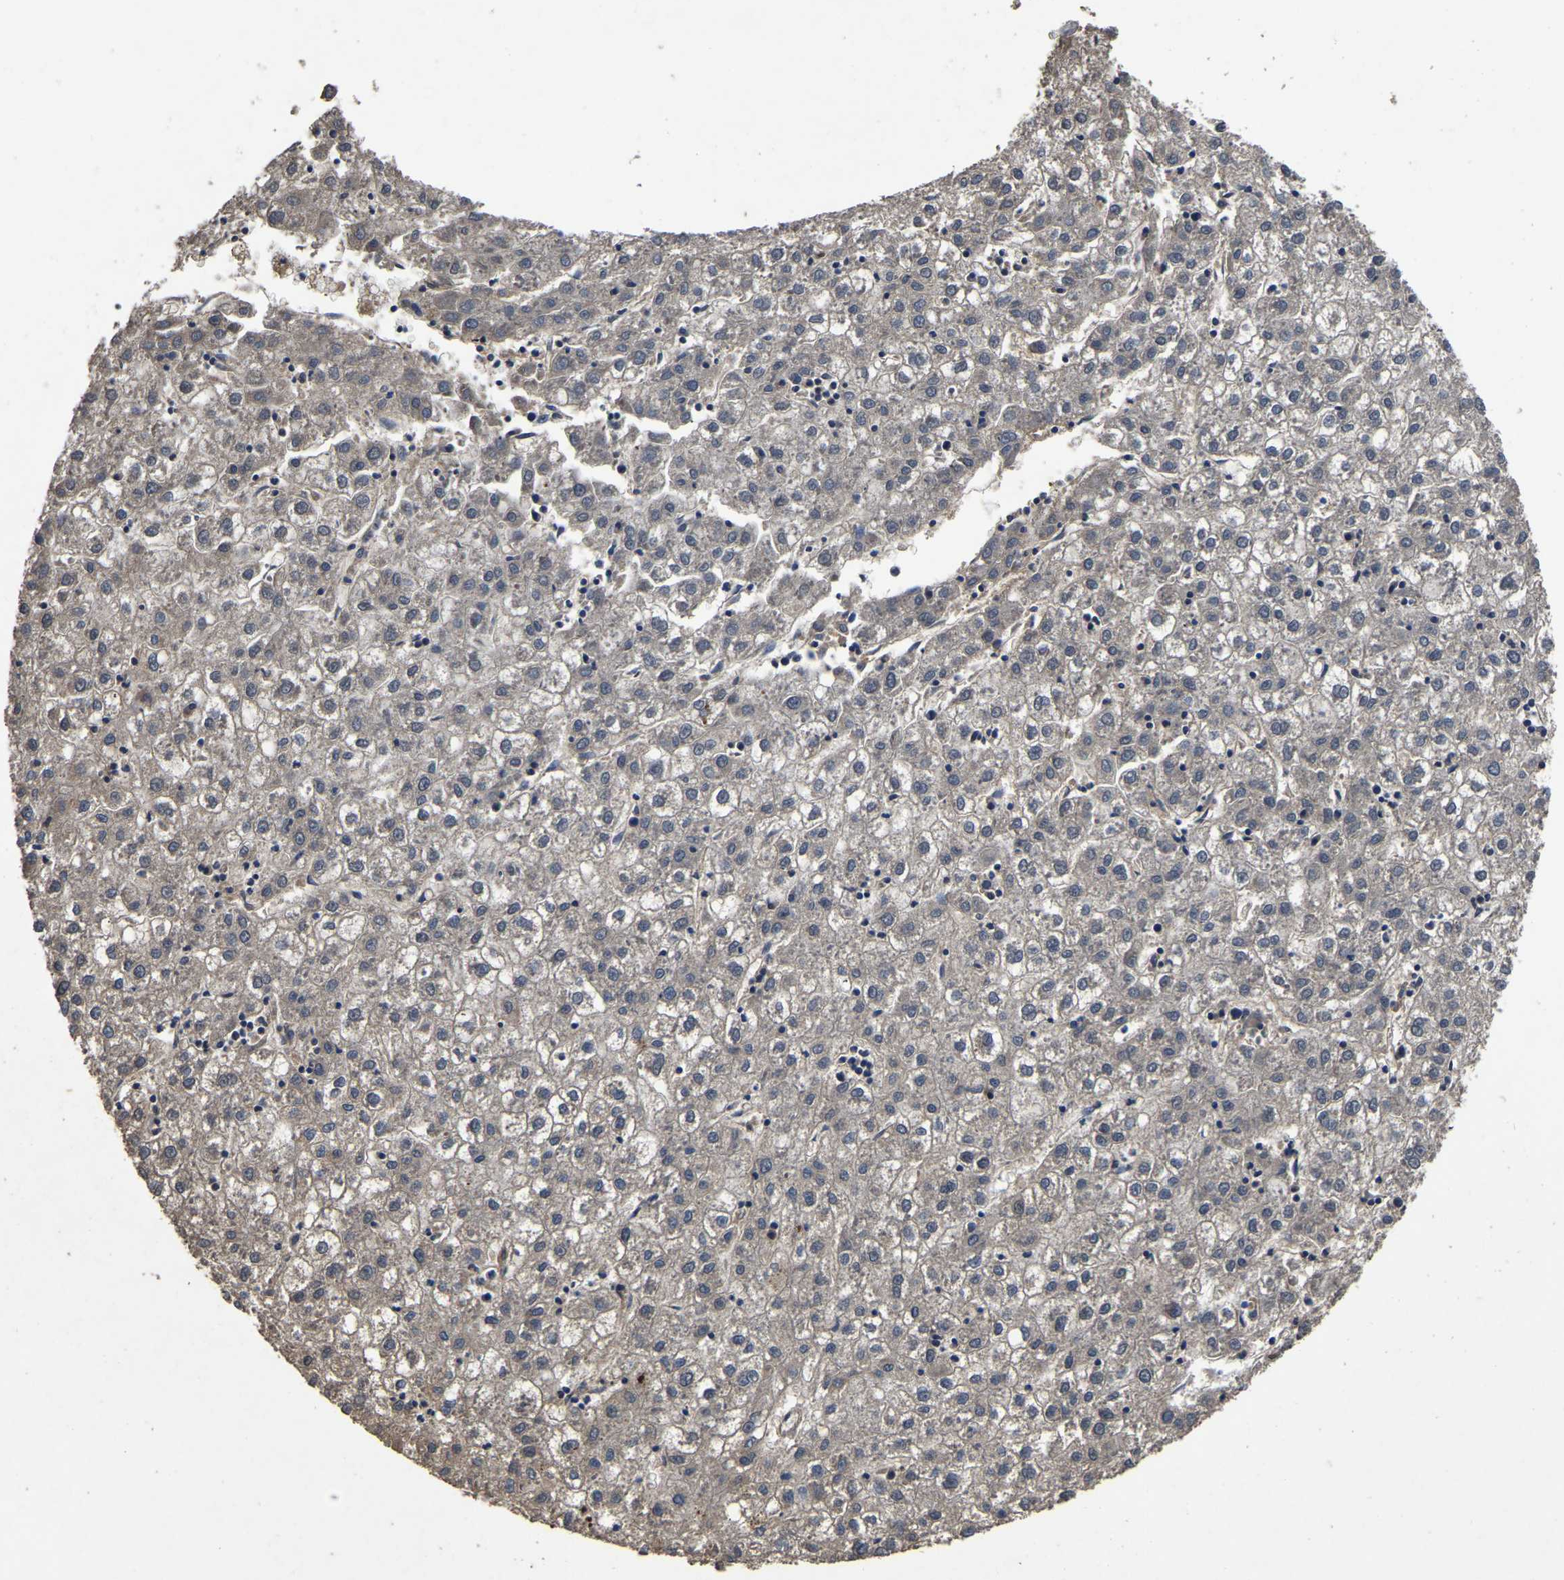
{"staining": {"intensity": "weak", "quantity": "<25%", "location": "cytoplasmic/membranous"}, "tissue": "liver cancer", "cell_type": "Tumor cells", "image_type": "cancer", "snomed": [{"axis": "morphology", "description": "Carcinoma, Hepatocellular, NOS"}, {"axis": "topography", "description": "Liver"}], "caption": "This photomicrograph is of liver cancer stained with immunohistochemistry to label a protein in brown with the nuclei are counter-stained blue. There is no positivity in tumor cells.", "gene": "CRYZL1", "patient": {"sex": "male", "age": 72}}